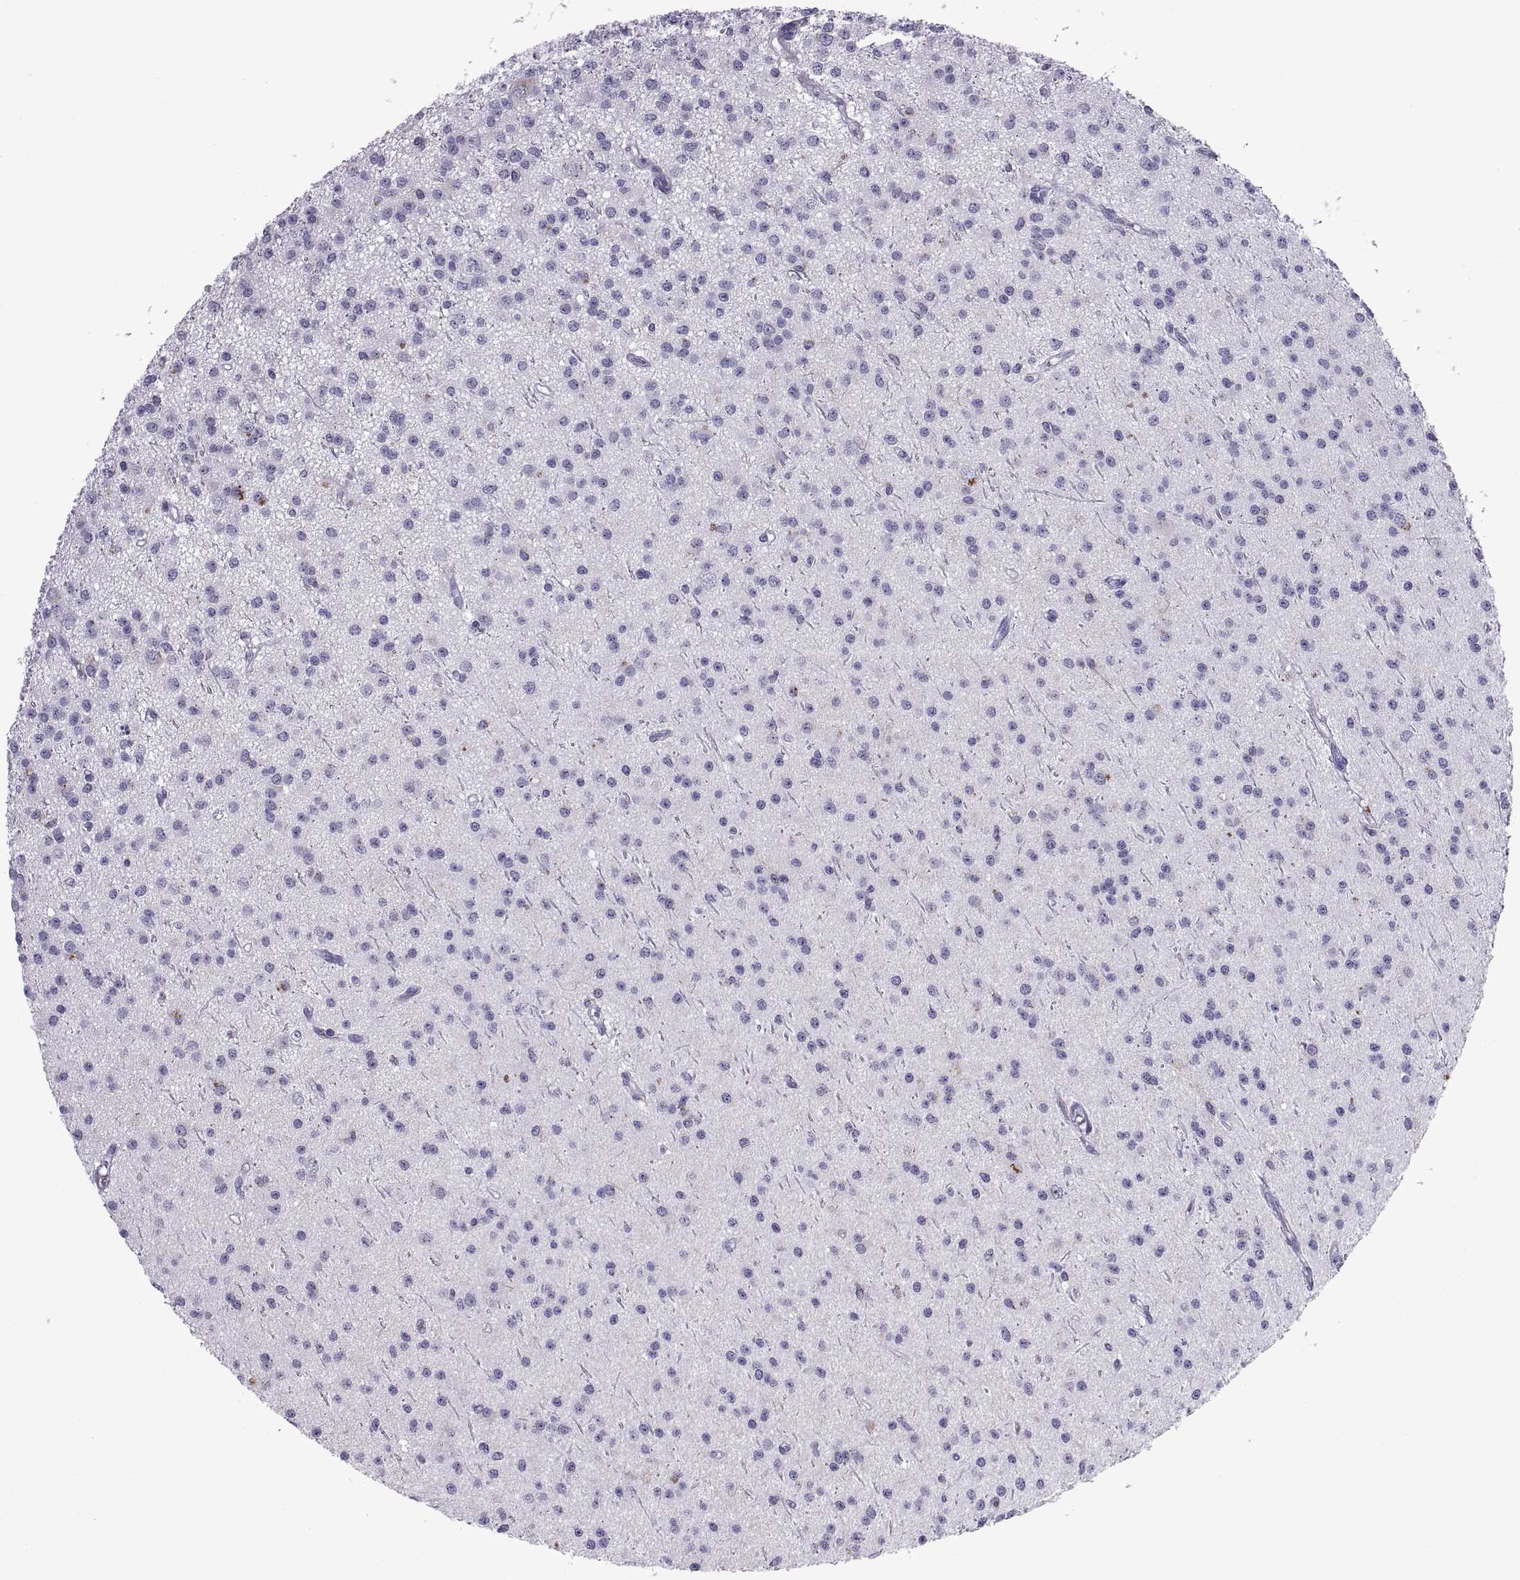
{"staining": {"intensity": "negative", "quantity": "none", "location": "none"}, "tissue": "glioma", "cell_type": "Tumor cells", "image_type": "cancer", "snomed": [{"axis": "morphology", "description": "Glioma, malignant, Low grade"}, {"axis": "topography", "description": "Brain"}], "caption": "DAB immunohistochemical staining of human malignant glioma (low-grade) displays no significant expression in tumor cells.", "gene": "RGS19", "patient": {"sex": "male", "age": 27}}